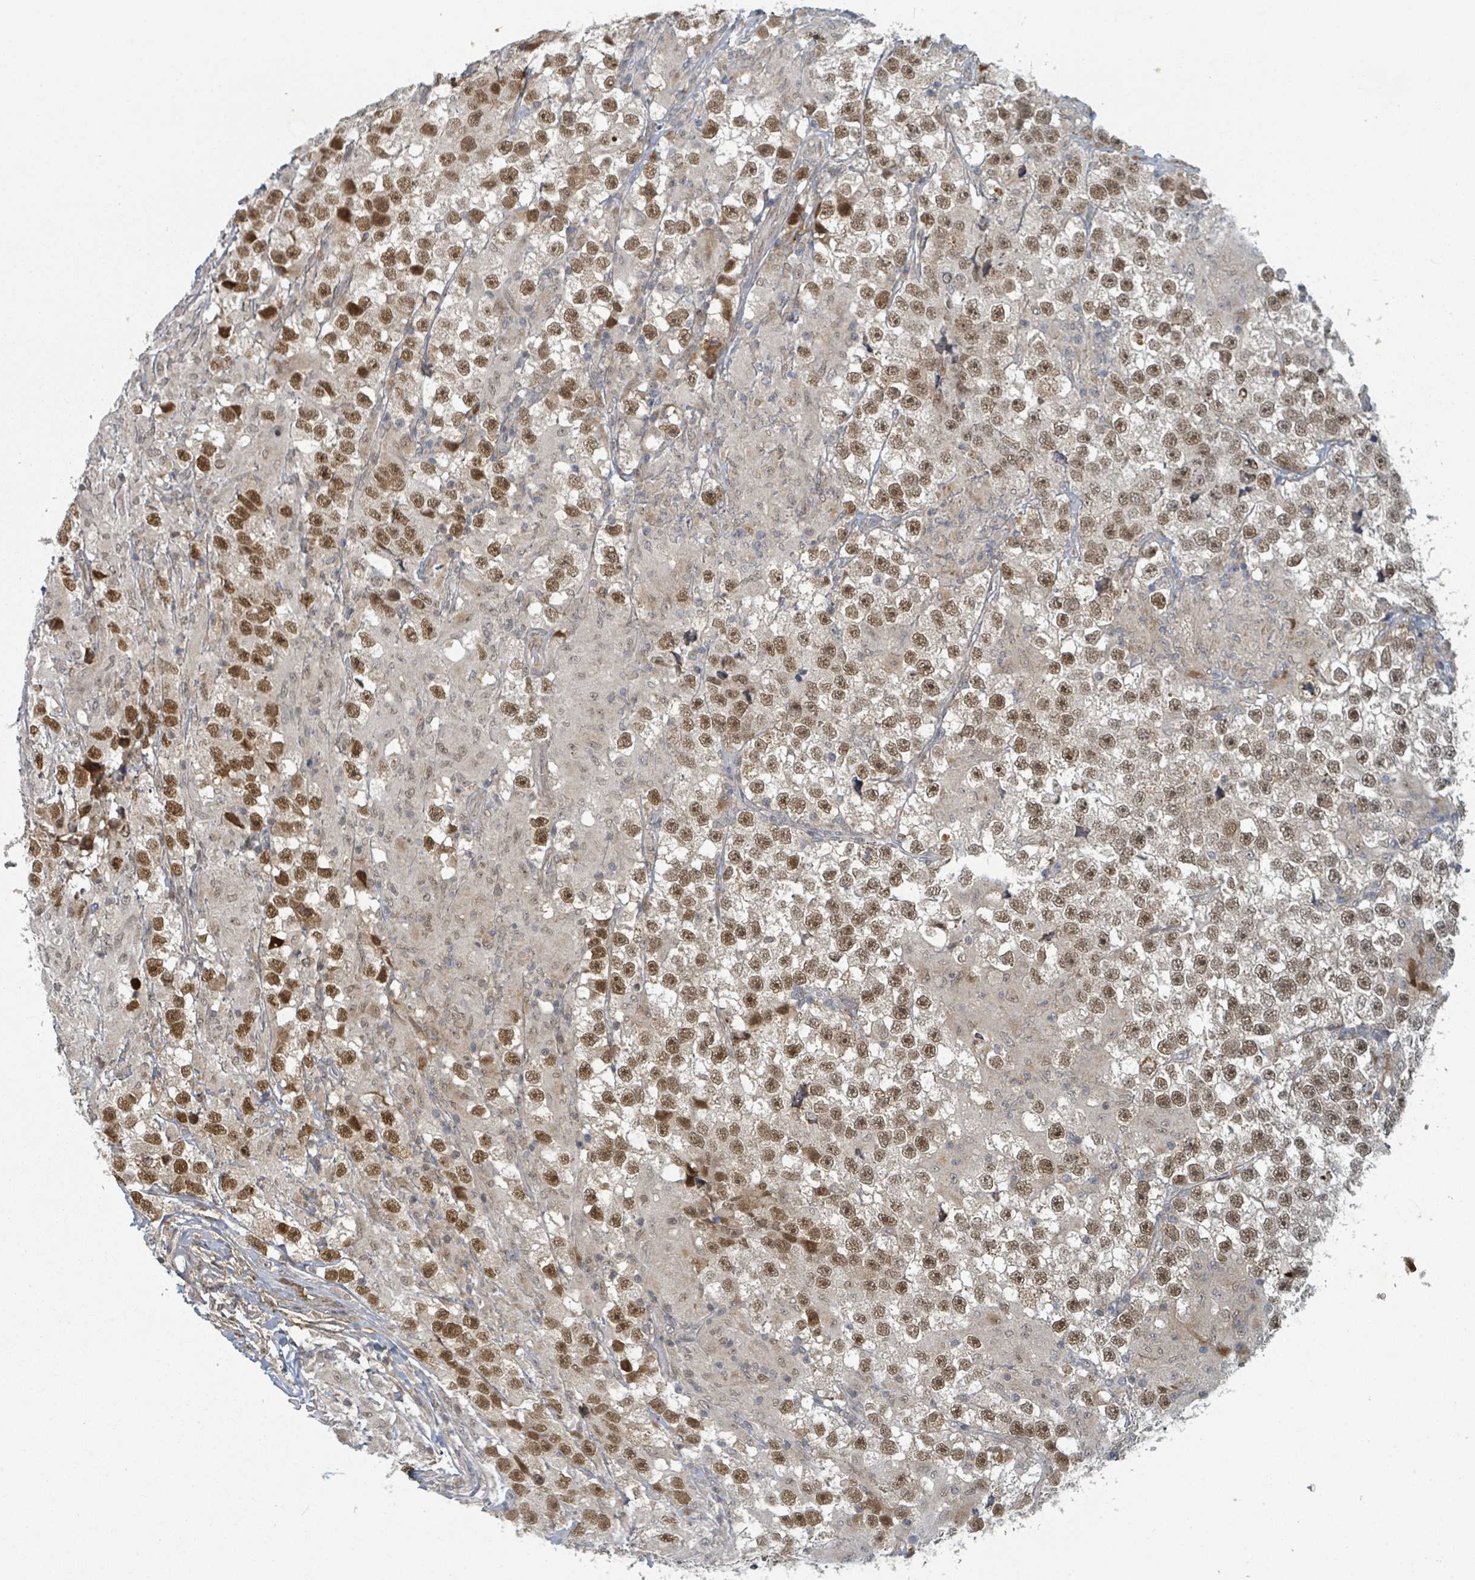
{"staining": {"intensity": "moderate", "quantity": ">75%", "location": "nuclear"}, "tissue": "testis cancer", "cell_type": "Tumor cells", "image_type": "cancer", "snomed": [{"axis": "morphology", "description": "Seminoma, NOS"}, {"axis": "topography", "description": "Testis"}], "caption": "Human testis cancer (seminoma) stained for a protein (brown) shows moderate nuclear positive positivity in about >75% of tumor cells.", "gene": "GTF3C1", "patient": {"sex": "male", "age": 46}}